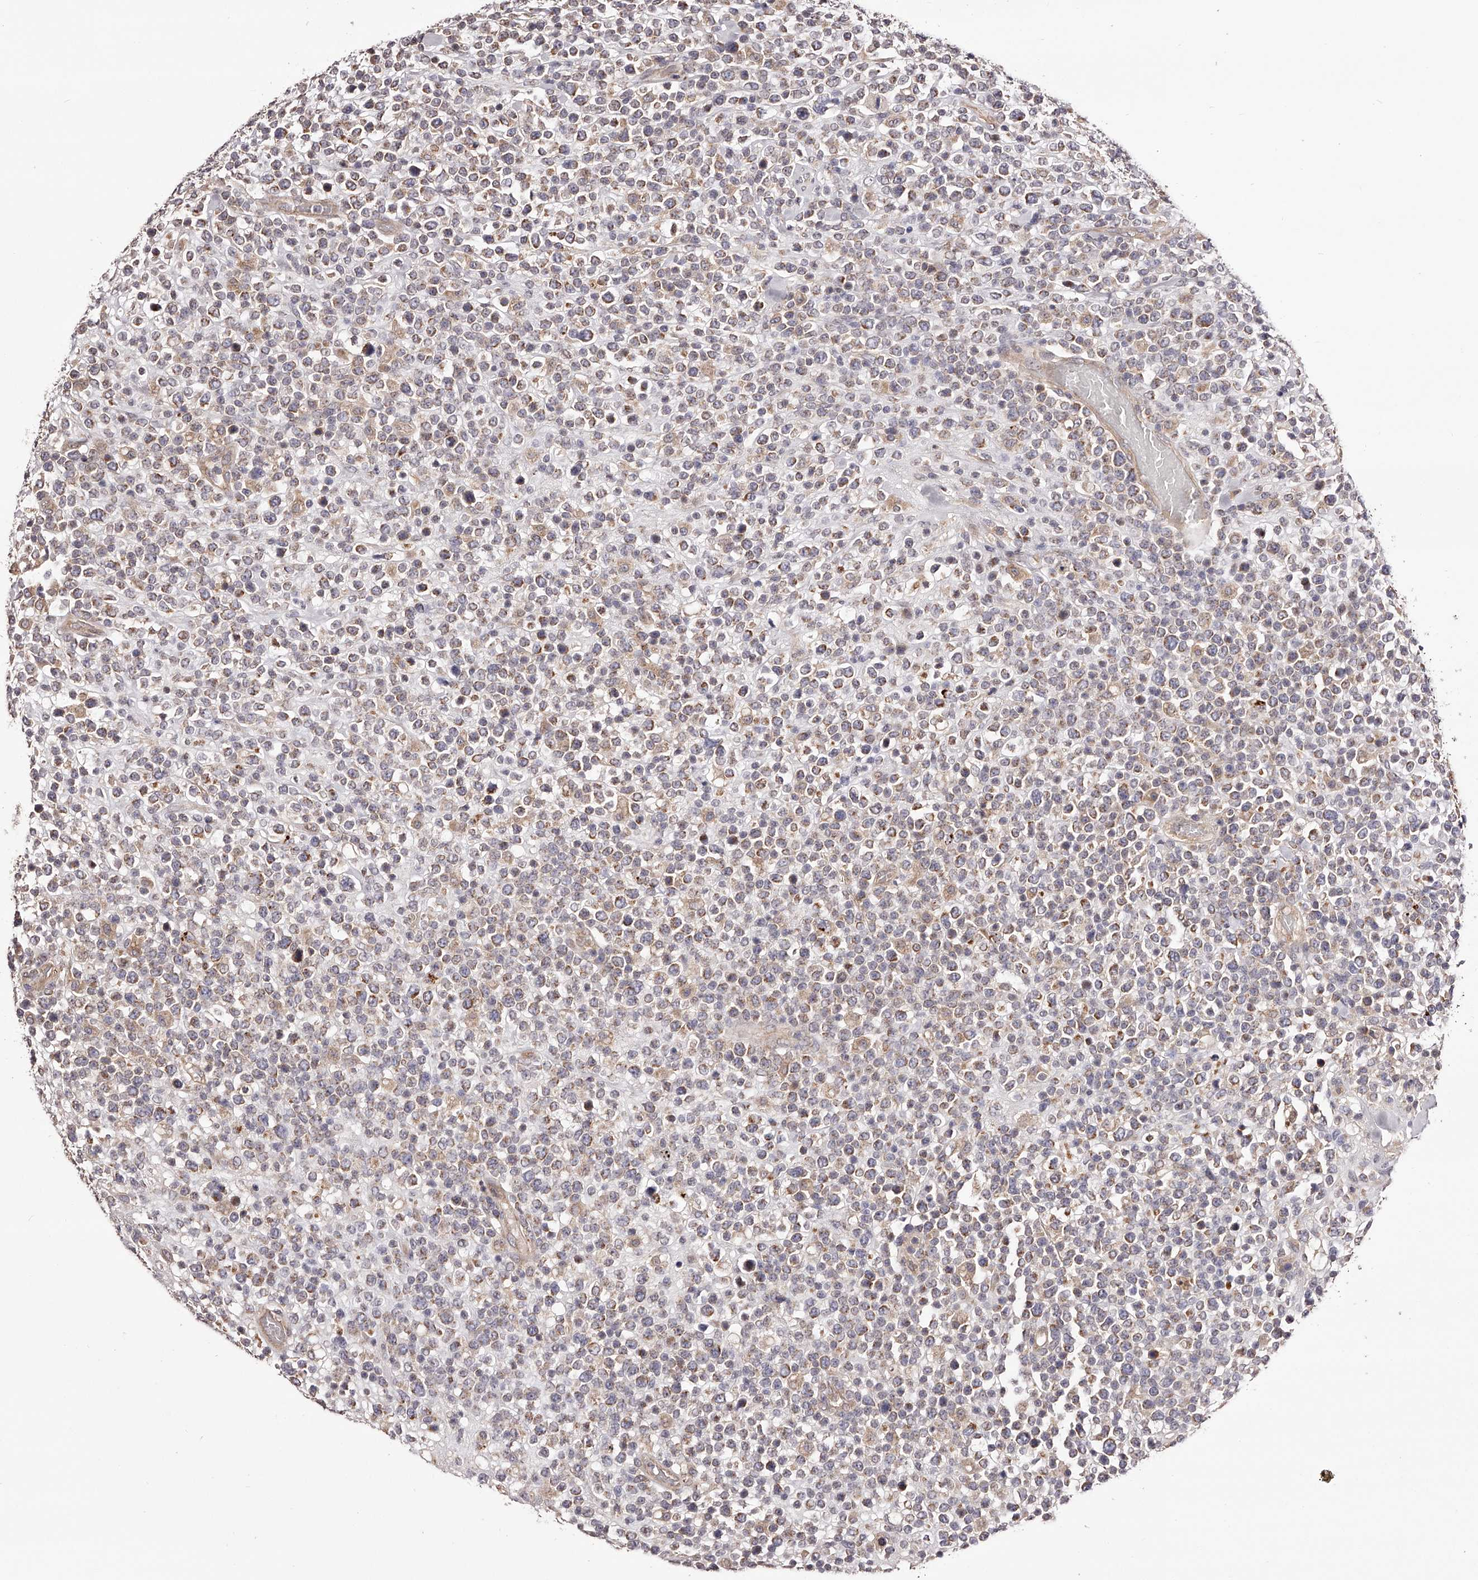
{"staining": {"intensity": "moderate", "quantity": ">75%", "location": "cytoplasmic/membranous"}, "tissue": "lymphoma", "cell_type": "Tumor cells", "image_type": "cancer", "snomed": [{"axis": "morphology", "description": "Malignant lymphoma, non-Hodgkin's type, High grade"}, {"axis": "topography", "description": "Colon"}], "caption": "Approximately >75% of tumor cells in malignant lymphoma, non-Hodgkin's type (high-grade) reveal moderate cytoplasmic/membranous protein expression as visualized by brown immunohistochemical staining.", "gene": "ODF2L", "patient": {"sex": "female", "age": 53}}